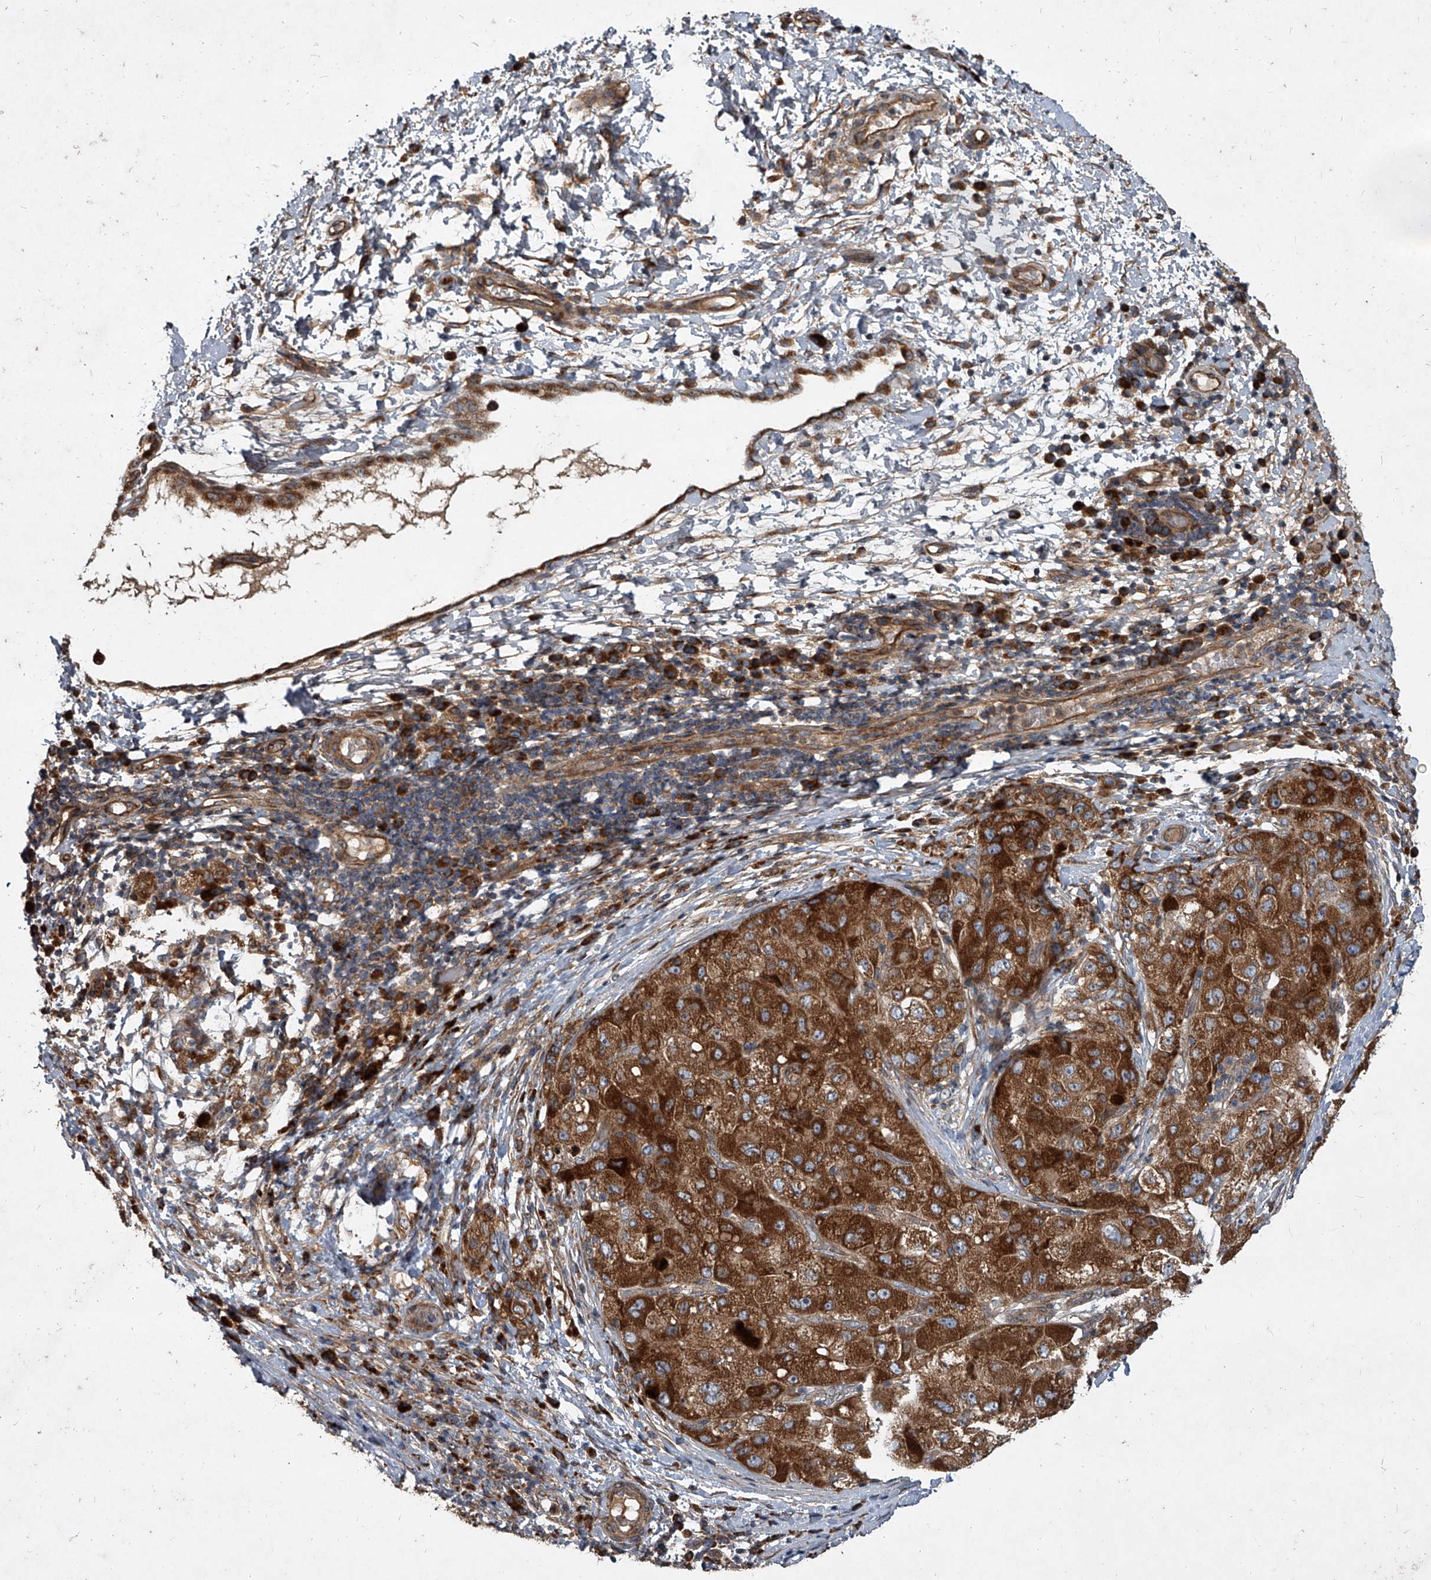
{"staining": {"intensity": "strong", "quantity": ">75%", "location": "cytoplasmic/membranous"}, "tissue": "liver cancer", "cell_type": "Tumor cells", "image_type": "cancer", "snomed": [{"axis": "morphology", "description": "Carcinoma, Hepatocellular, NOS"}, {"axis": "topography", "description": "Liver"}], "caption": "Protein staining by immunohistochemistry exhibits strong cytoplasmic/membranous expression in approximately >75% of tumor cells in hepatocellular carcinoma (liver).", "gene": "EVA1C", "patient": {"sex": "male", "age": 80}}